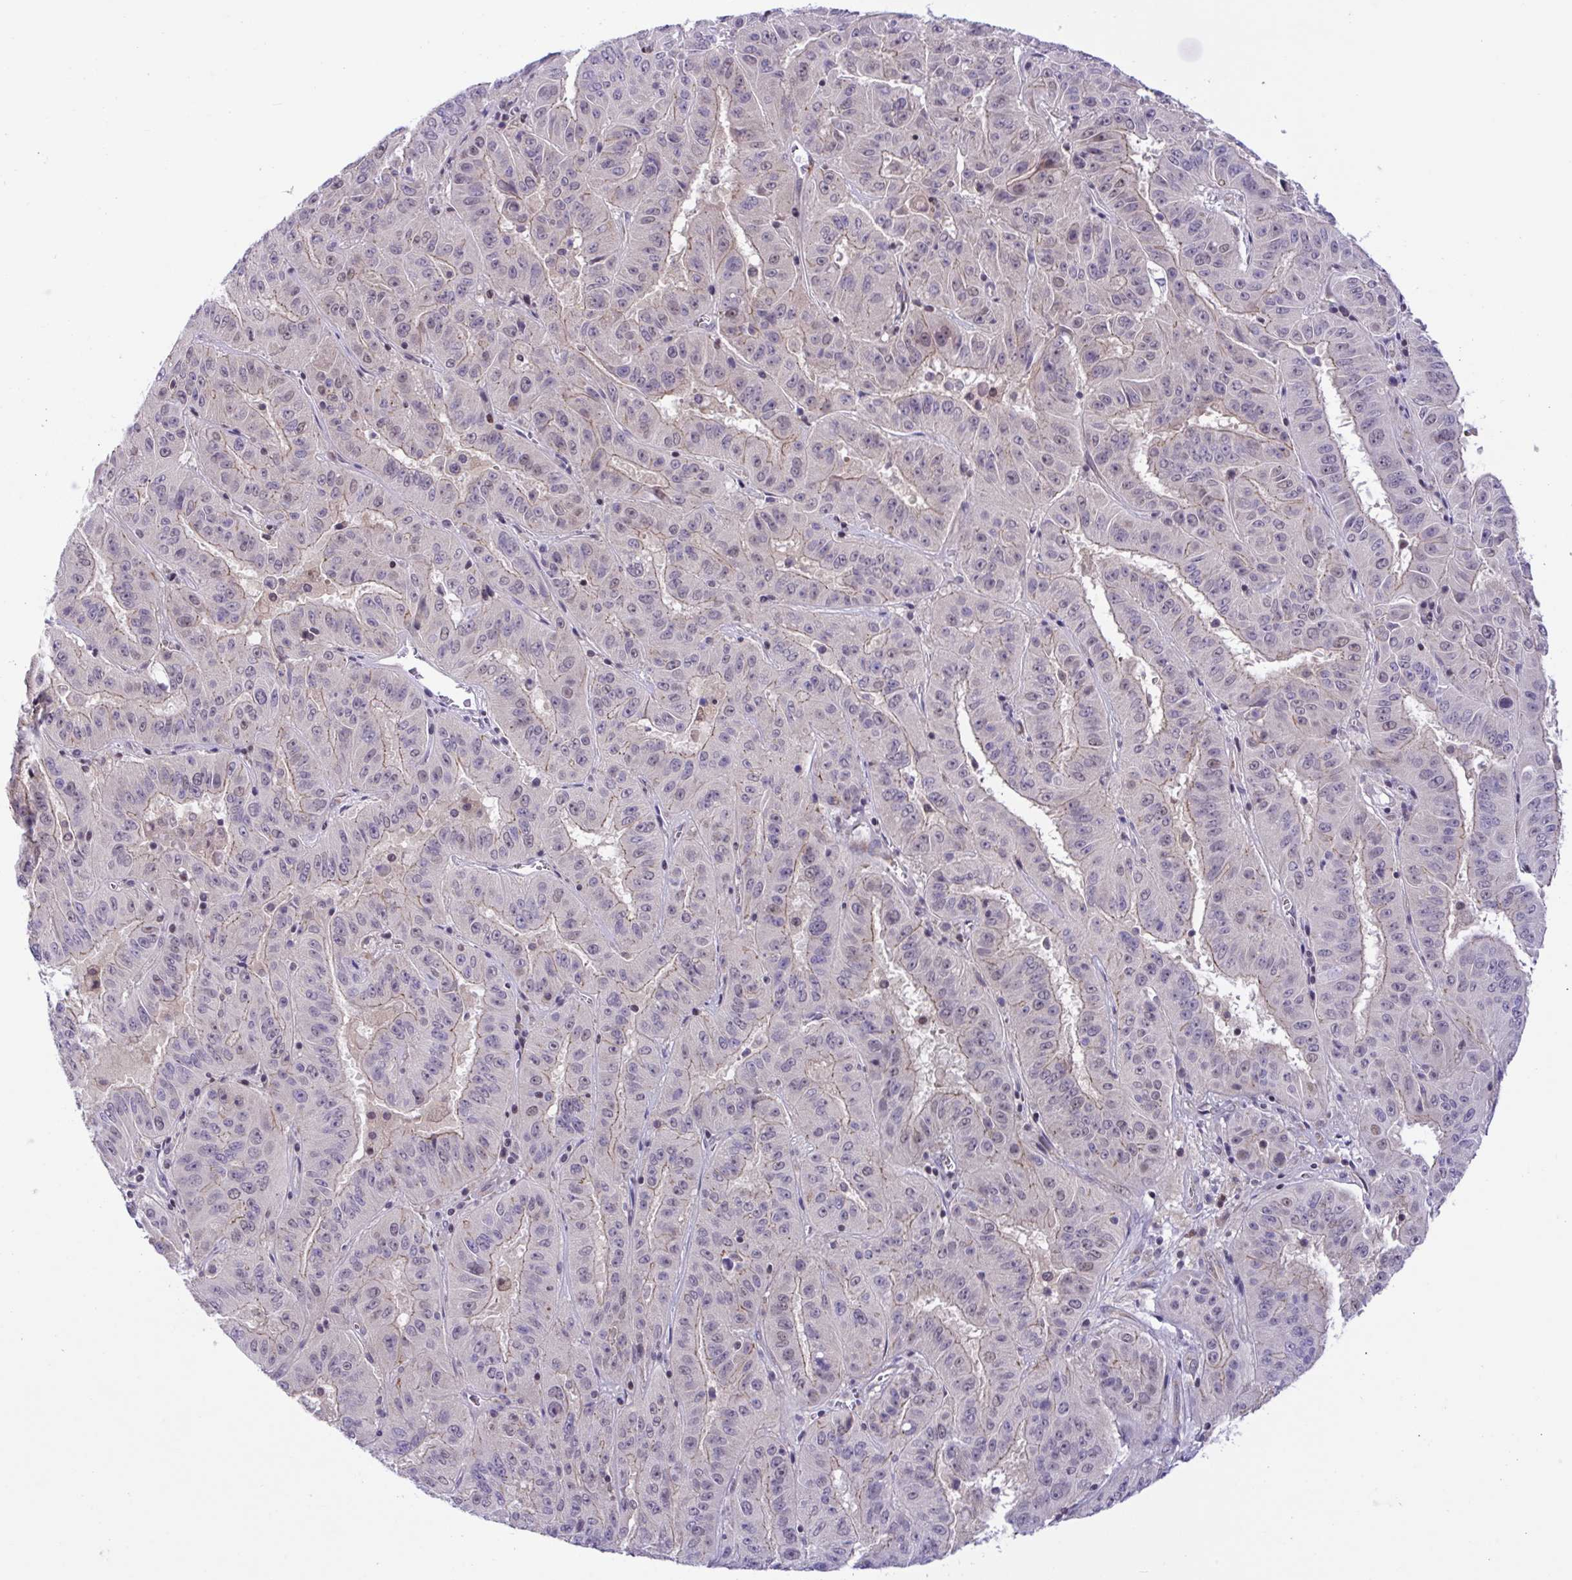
{"staining": {"intensity": "negative", "quantity": "none", "location": "none"}, "tissue": "pancreatic cancer", "cell_type": "Tumor cells", "image_type": "cancer", "snomed": [{"axis": "morphology", "description": "Adenocarcinoma, NOS"}, {"axis": "topography", "description": "Pancreas"}], "caption": "Immunohistochemistry photomicrograph of neoplastic tissue: human pancreatic cancer (adenocarcinoma) stained with DAB (3,3'-diaminobenzidine) shows no significant protein staining in tumor cells.", "gene": "SNX11", "patient": {"sex": "male", "age": 63}}